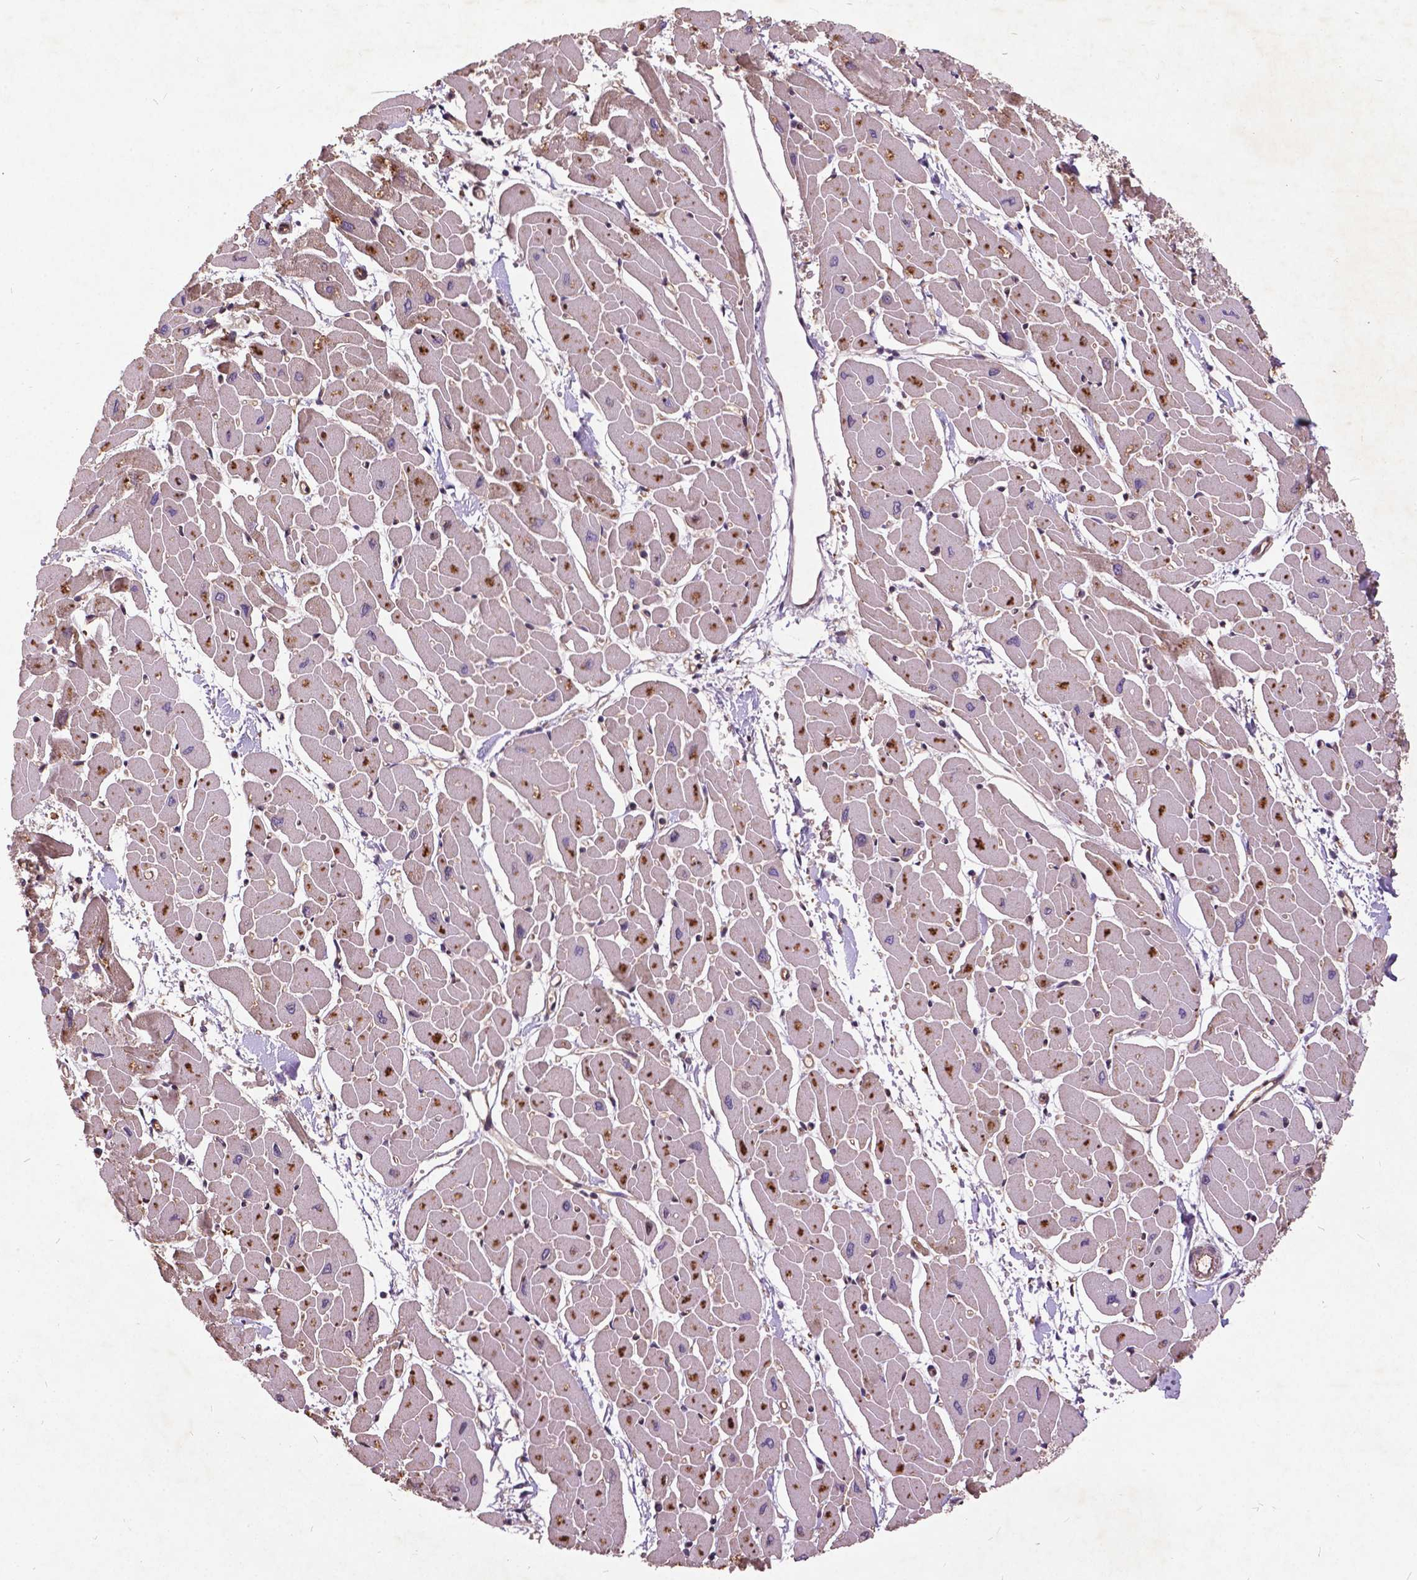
{"staining": {"intensity": "moderate", "quantity": "25%-75%", "location": "cytoplasmic/membranous"}, "tissue": "heart muscle", "cell_type": "Cardiomyocytes", "image_type": "normal", "snomed": [{"axis": "morphology", "description": "Normal tissue, NOS"}, {"axis": "topography", "description": "Heart"}], "caption": "Unremarkable heart muscle demonstrates moderate cytoplasmic/membranous expression in approximately 25%-75% of cardiomyocytes, visualized by immunohistochemistry. The protein is stained brown, and the nuclei are stained in blue (DAB IHC with brightfield microscopy, high magnification).", "gene": "AP1S3", "patient": {"sex": "male", "age": 57}}